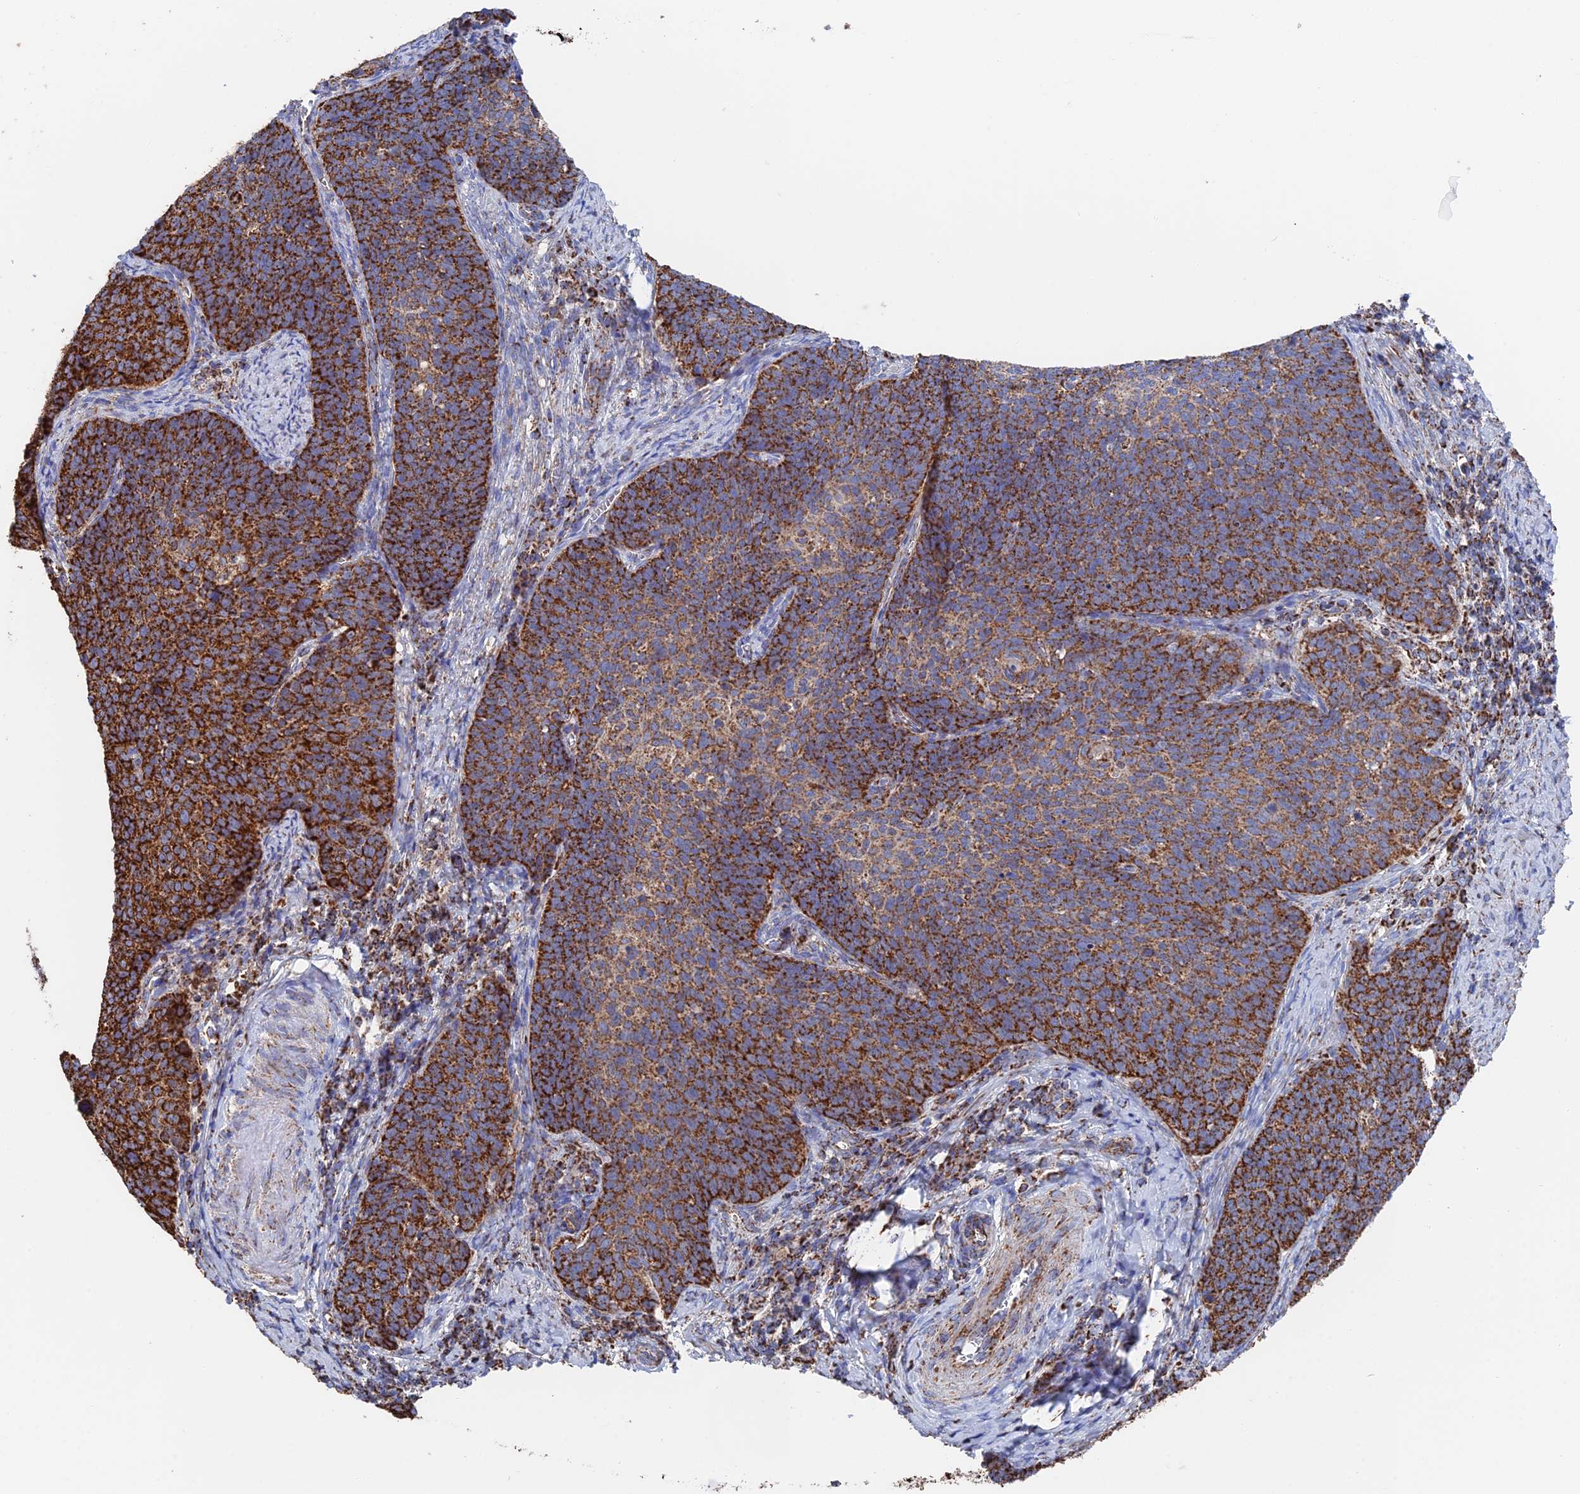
{"staining": {"intensity": "strong", "quantity": ">75%", "location": "cytoplasmic/membranous"}, "tissue": "cervical cancer", "cell_type": "Tumor cells", "image_type": "cancer", "snomed": [{"axis": "morphology", "description": "Normal tissue, NOS"}, {"axis": "morphology", "description": "Squamous cell carcinoma, NOS"}, {"axis": "topography", "description": "Cervix"}], "caption": "This is an image of immunohistochemistry staining of cervical cancer (squamous cell carcinoma), which shows strong expression in the cytoplasmic/membranous of tumor cells.", "gene": "HAUS8", "patient": {"sex": "female", "age": 39}}